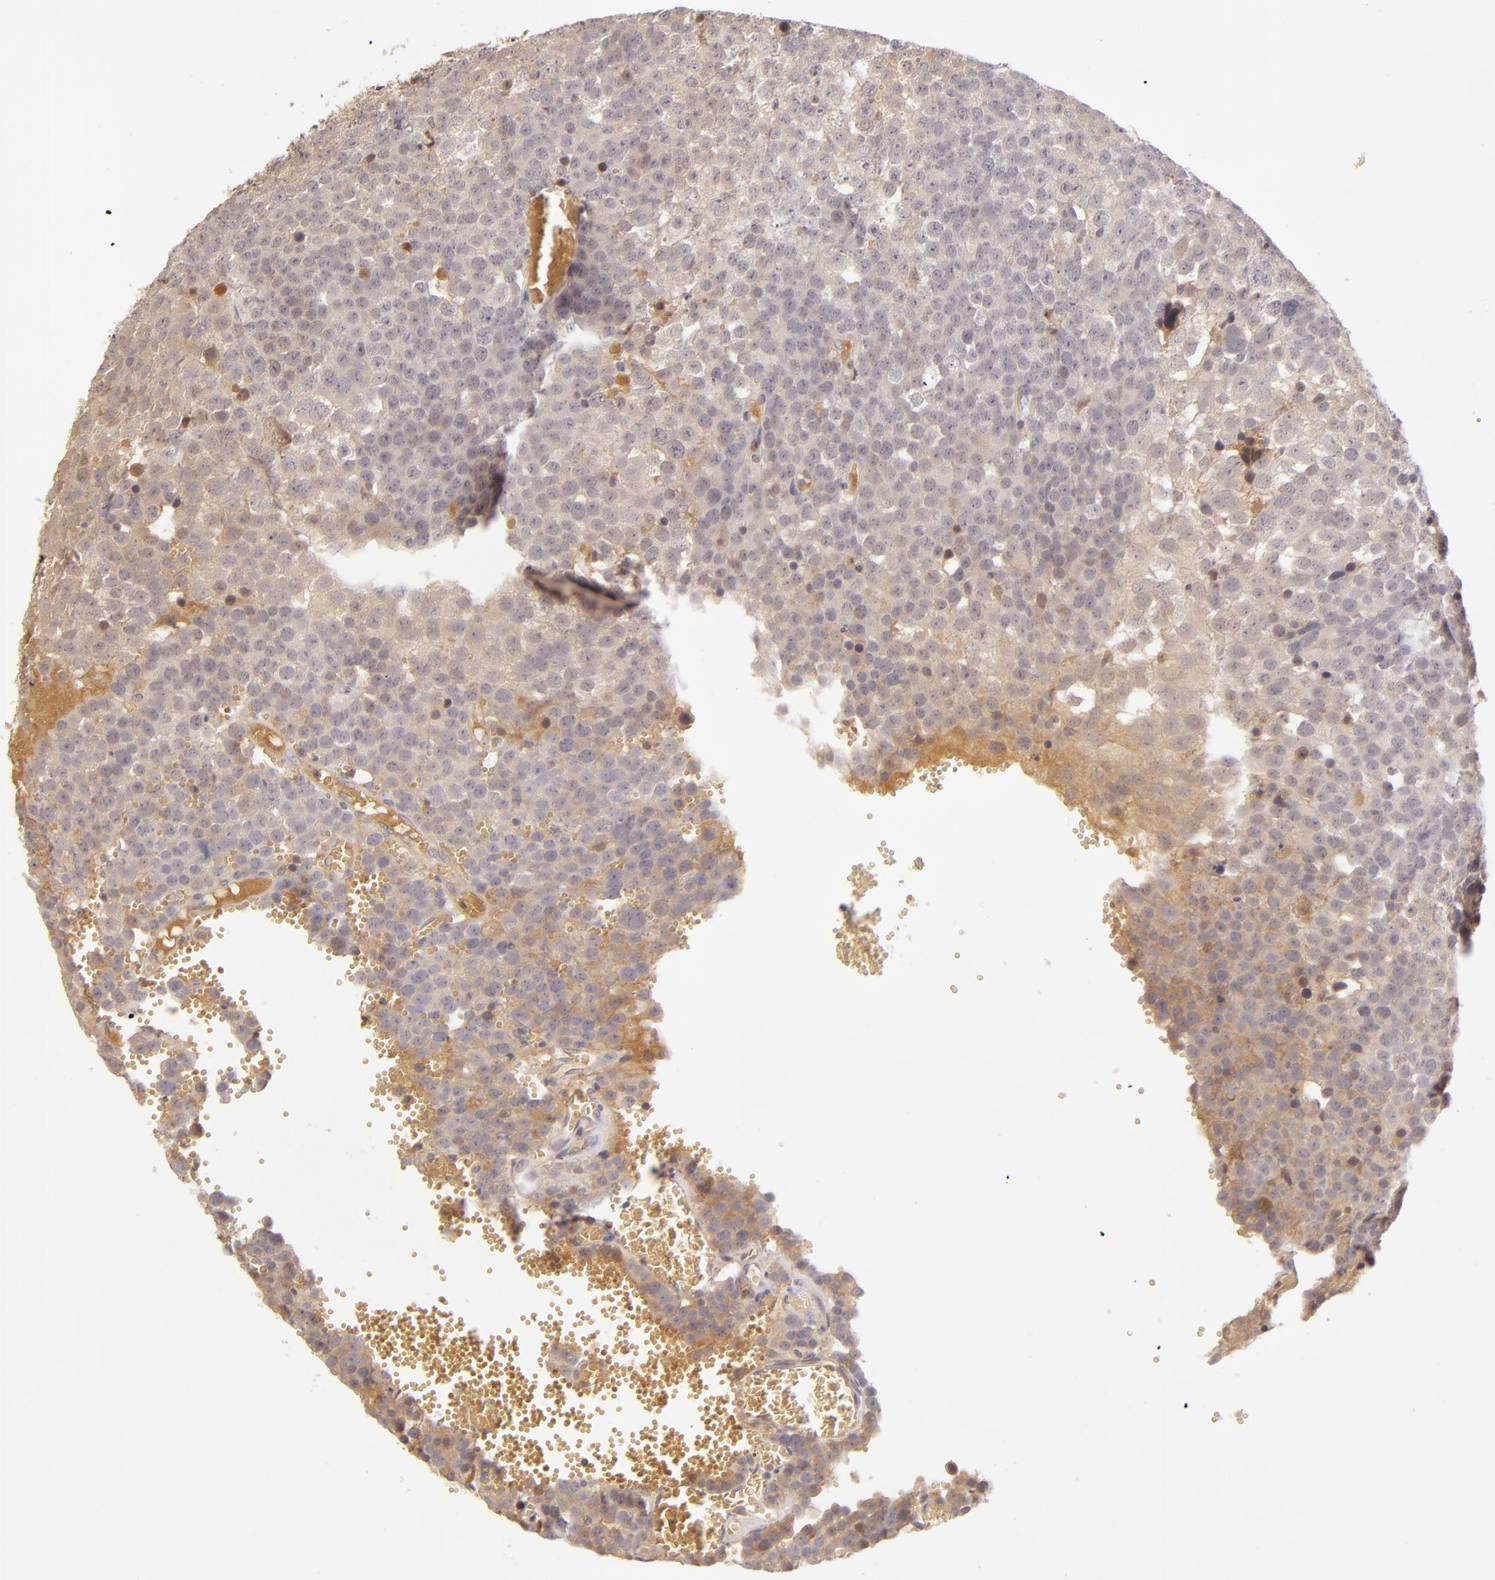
{"staining": {"intensity": "weak", "quantity": ">75%", "location": "cytoplasmic/membranous"}, "tissue": "testis cancer", "cell_type": "Tumor cells", "image_type": "cancer", "snomed": [{"axis": "morphology", "description": "Seminoma, NOS"}, {"axis": "topography", "description": "Testis"}], "caption": "Immunohistochemical staining of testis seminoma reveals low levels of weak cytoplasmic/membranous protein staining in about >75% of tumor cells.", "gene": "LRG1", "patient": {"sex": "male", "age": 71}}